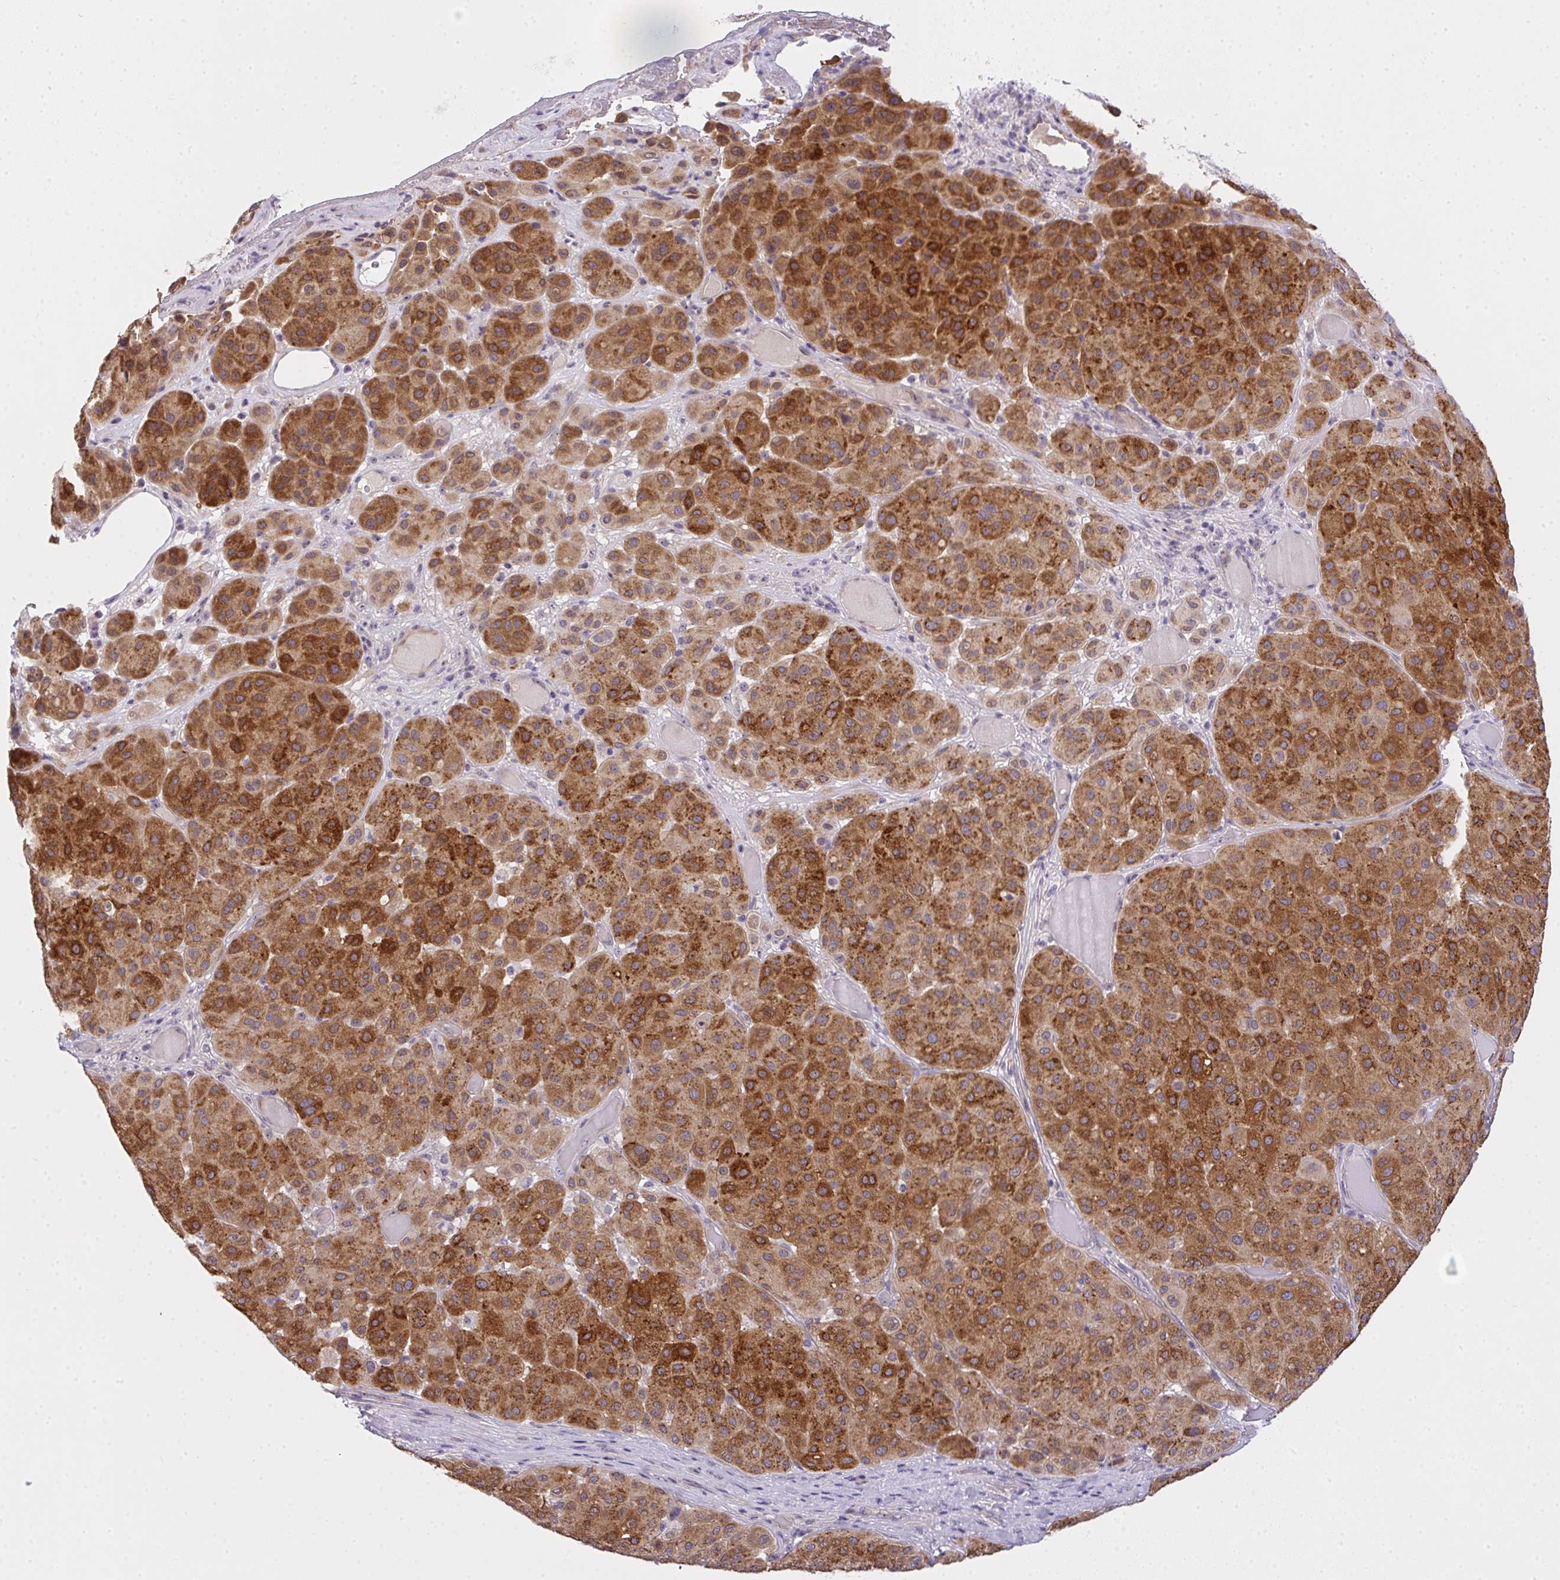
{"staining": {"intensity": "strong", "quantity": ">75%", "location": "cytoplasmic/membranous"}, "tissue": "melanoma", "cell_type": "Tumor cells", "image_type": "cancer", "snomed": [{"axis": "morphology", "description": "Malignant melanoma, Metastatic site"}, {"axis": "topography", "description": "Smooth muscle"}], "caption": "This photomicrograph displays immunohistochemistry staining of human malignant melanoma (metastatic site), with high strong cytoplasmic/membranous staining in about >75% of tumor cells.", "gene": "NT5C1A", "patient": {"sex": "male", "age": 41}}